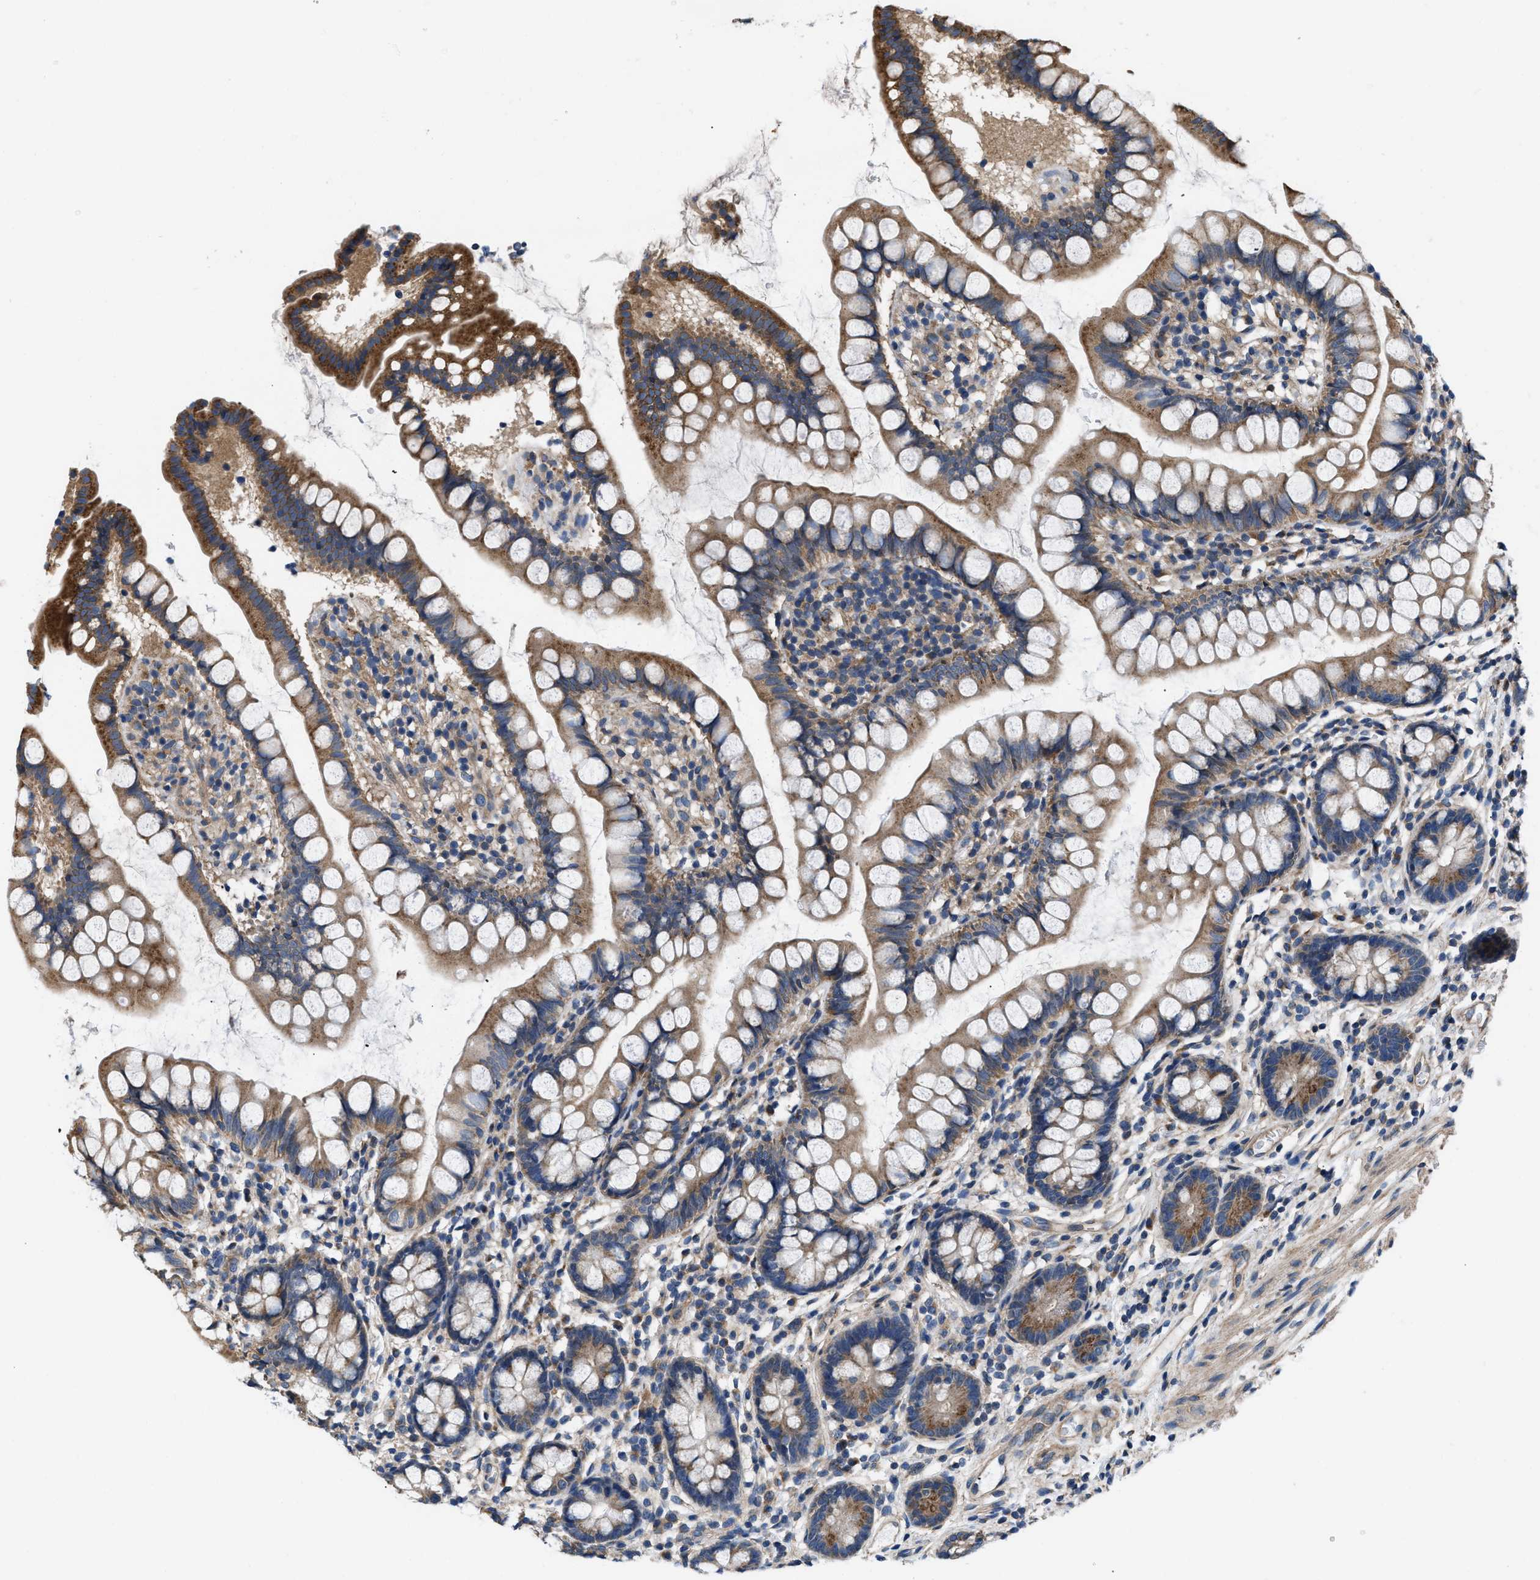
{"staining": {"intensity": "moderate", "quantity": ">75%", "location": "cytoplasmic/membranous"}, "tissue": "small intestine", "cell_type": "Glandular cells", "image_type": "normal", "snomed": [{"axis": "morphology", "description": "Normal tissue, NOS"}, {"axis": "topography", "description": "Small intestine"}], "caption": "A high-resolution photomicrograph shows immunohistochemistry staining of normal small intestine, which demonstrates moderate cytoplasmic/membranous staining in approximately >75% of glandular cells.", "gene": "CEP128", "patient": {"sex": "female", "age": 84}}